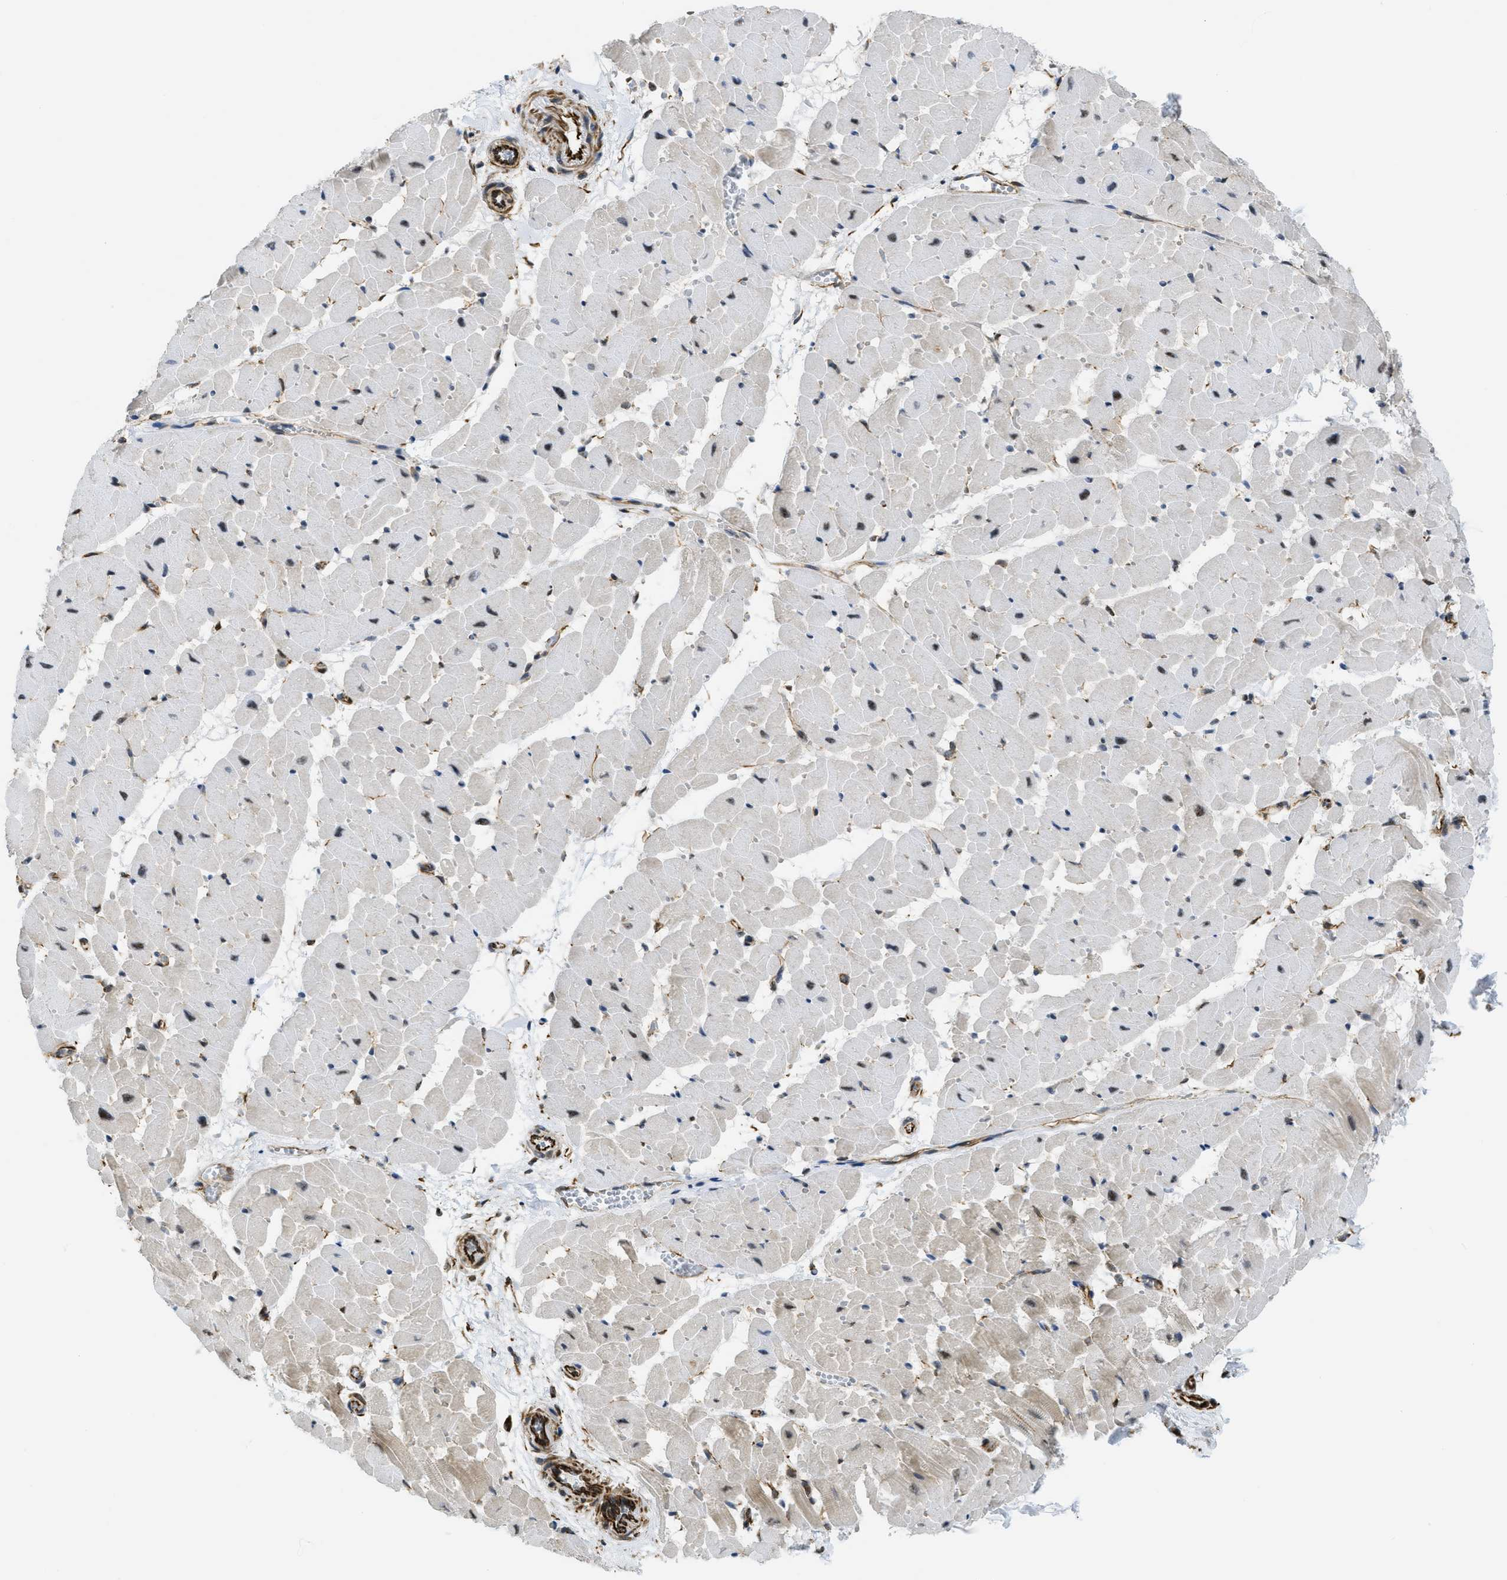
{"staining": {"intensity": "moderate", "quantity": "25%-75%", "location": "nuclear"}, "tissue": "heart muscle", "cell_type": "Cardiomyocytes", "image_type": "normal", "snomed": [{"axis": "morphology", "description": "Normal tissue, NOS"}, {"axis": "topography", "description": "Heart"}], "caption": "DAB immunohistochemical staining of benign heart muscle displays moderate nuclear protein expression in approximately 25%-75% of cardiomyocytes.", "gene": "LRRC8B", "patient": {"sex": "female", "age": 19}}